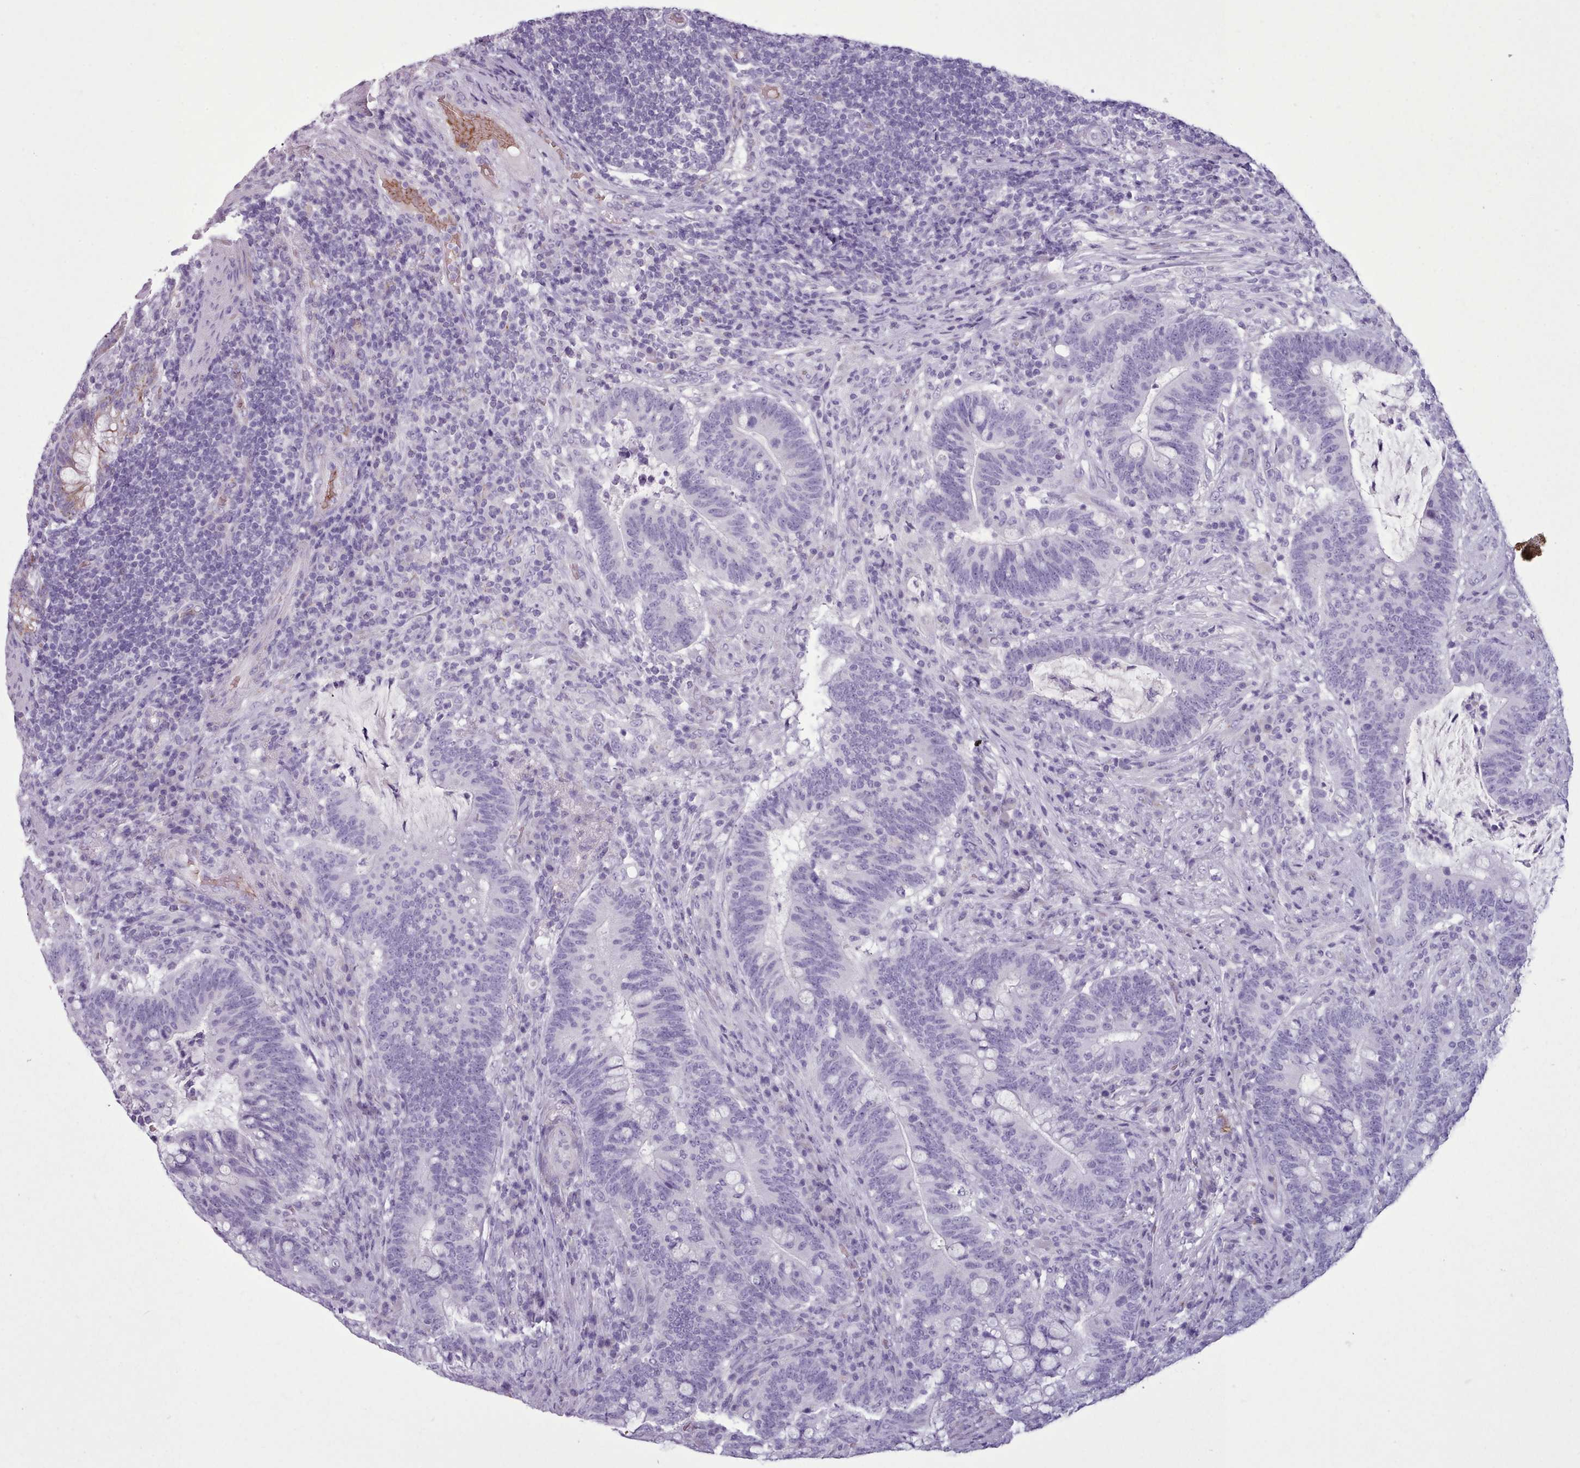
{"staining": {"intensity": "negative", "quantity": "none", "location": "none"}, "tissue": "colorectal cancer", "cell_type": "Tumor cells", "image_type": "cancer", "snomed": [{"axis": "morphology", "description": "Normal tissue, NOS"}, {"axis": "morphology", "description": "Adenocarcinoma, NOS"}, {"axis": "topography", "description": "Colon"}], "caption": "DAB immunohistochemical staining of human colorectal adenocarcinoma exhibits no significant expression in tumor cells.", "gene": "AK4", "patient": {"sex": "female", "age": 66}}